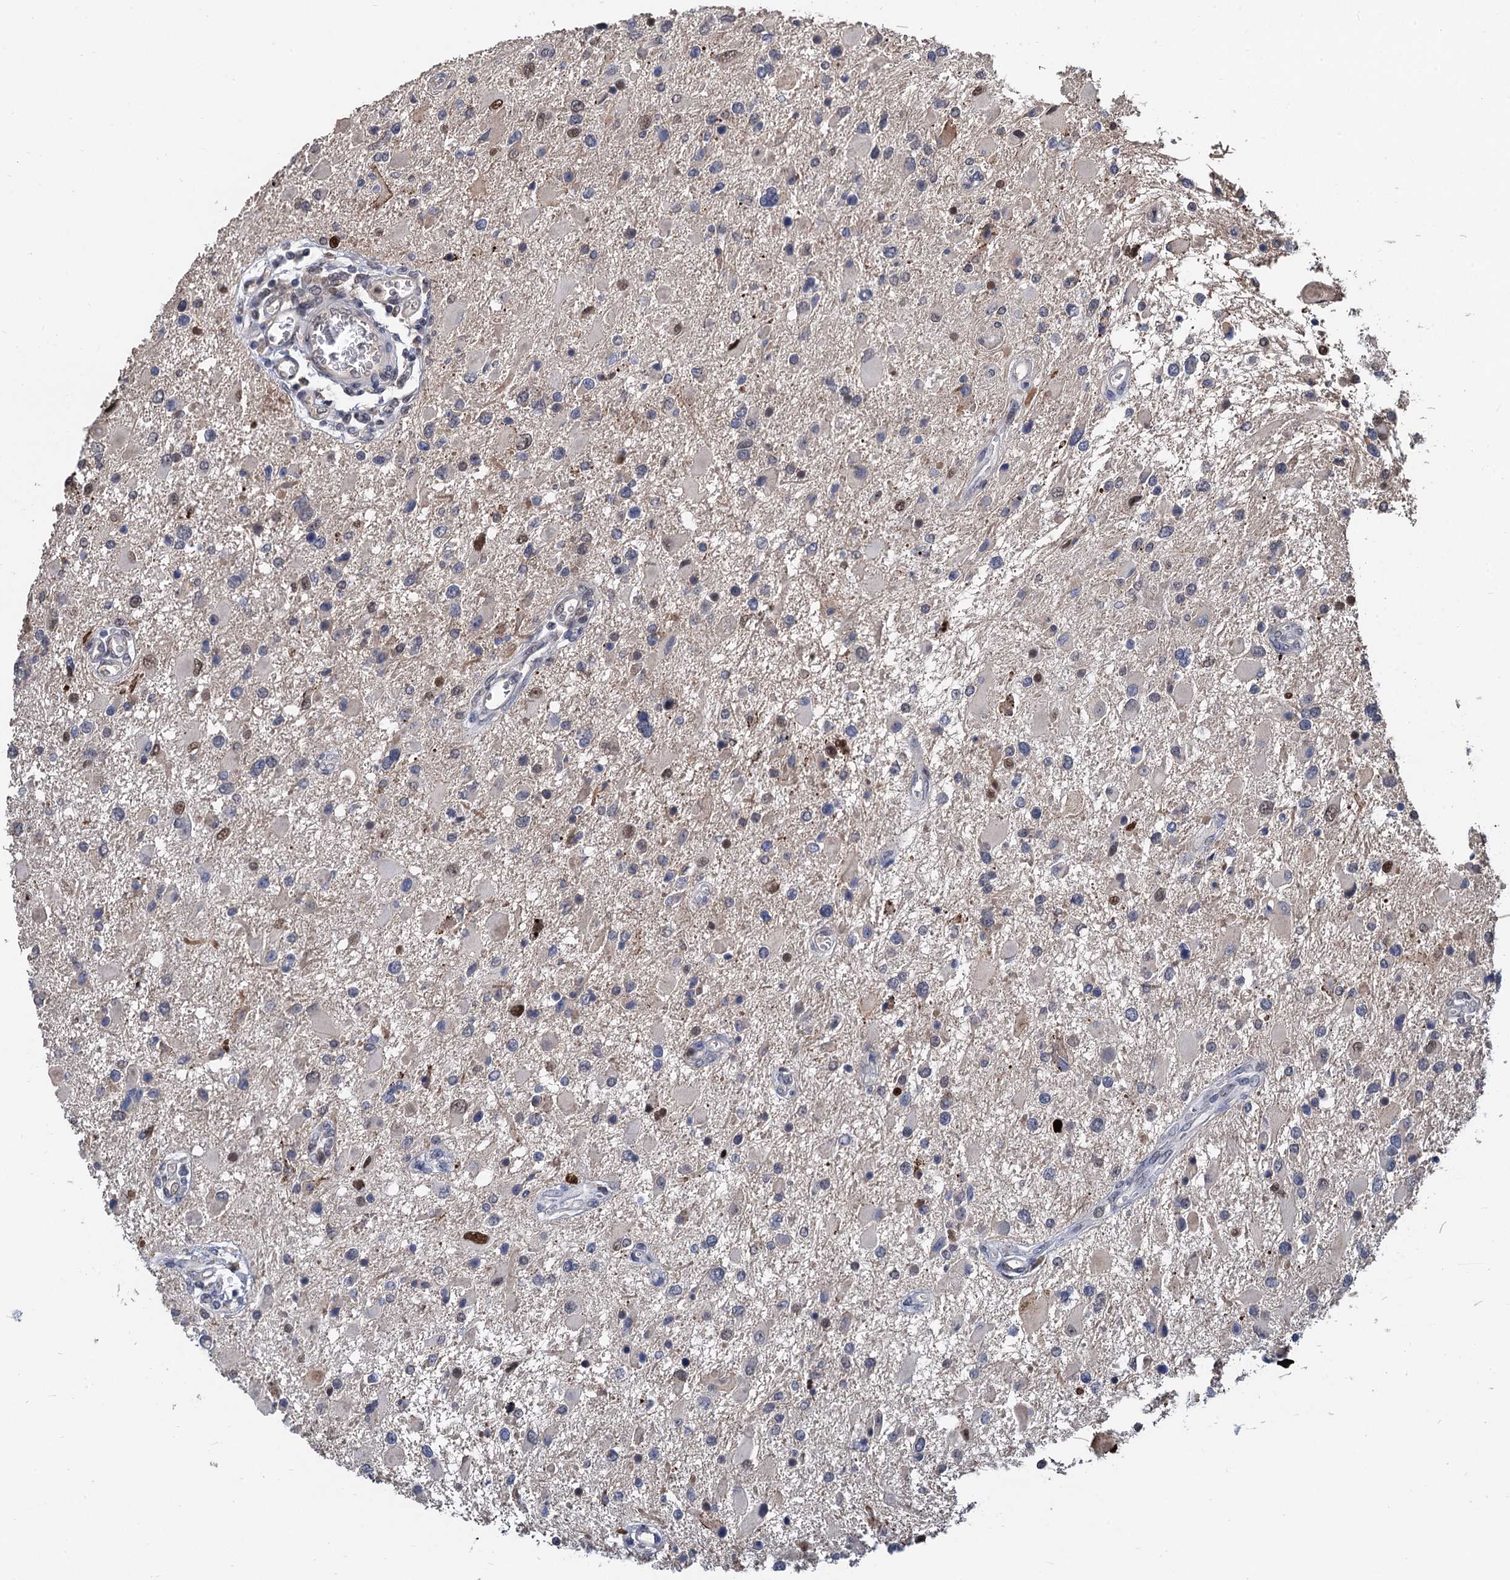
{"staining": {"intensity": "moderate", "quantity": "<25%", "location": "nuclear"}, "tissue": "glioma", "cell_type": "Tumor cells", "image_type": "cancer", "snomed": [{"axis": "morphology", "description": "Glioma, malignant, High grade"}, {"axis": "topography", "description": "Brain"}], "caption": "Immunohistochemistry of glioma demonstrates low levels of moderate nuclear staining in about <25% of tumor cells. The protein of interest is shown in brown color, while the nuclei are stained blue.", "gene": "TSEN34", "patient": {"sex": "male", "age": 53}}